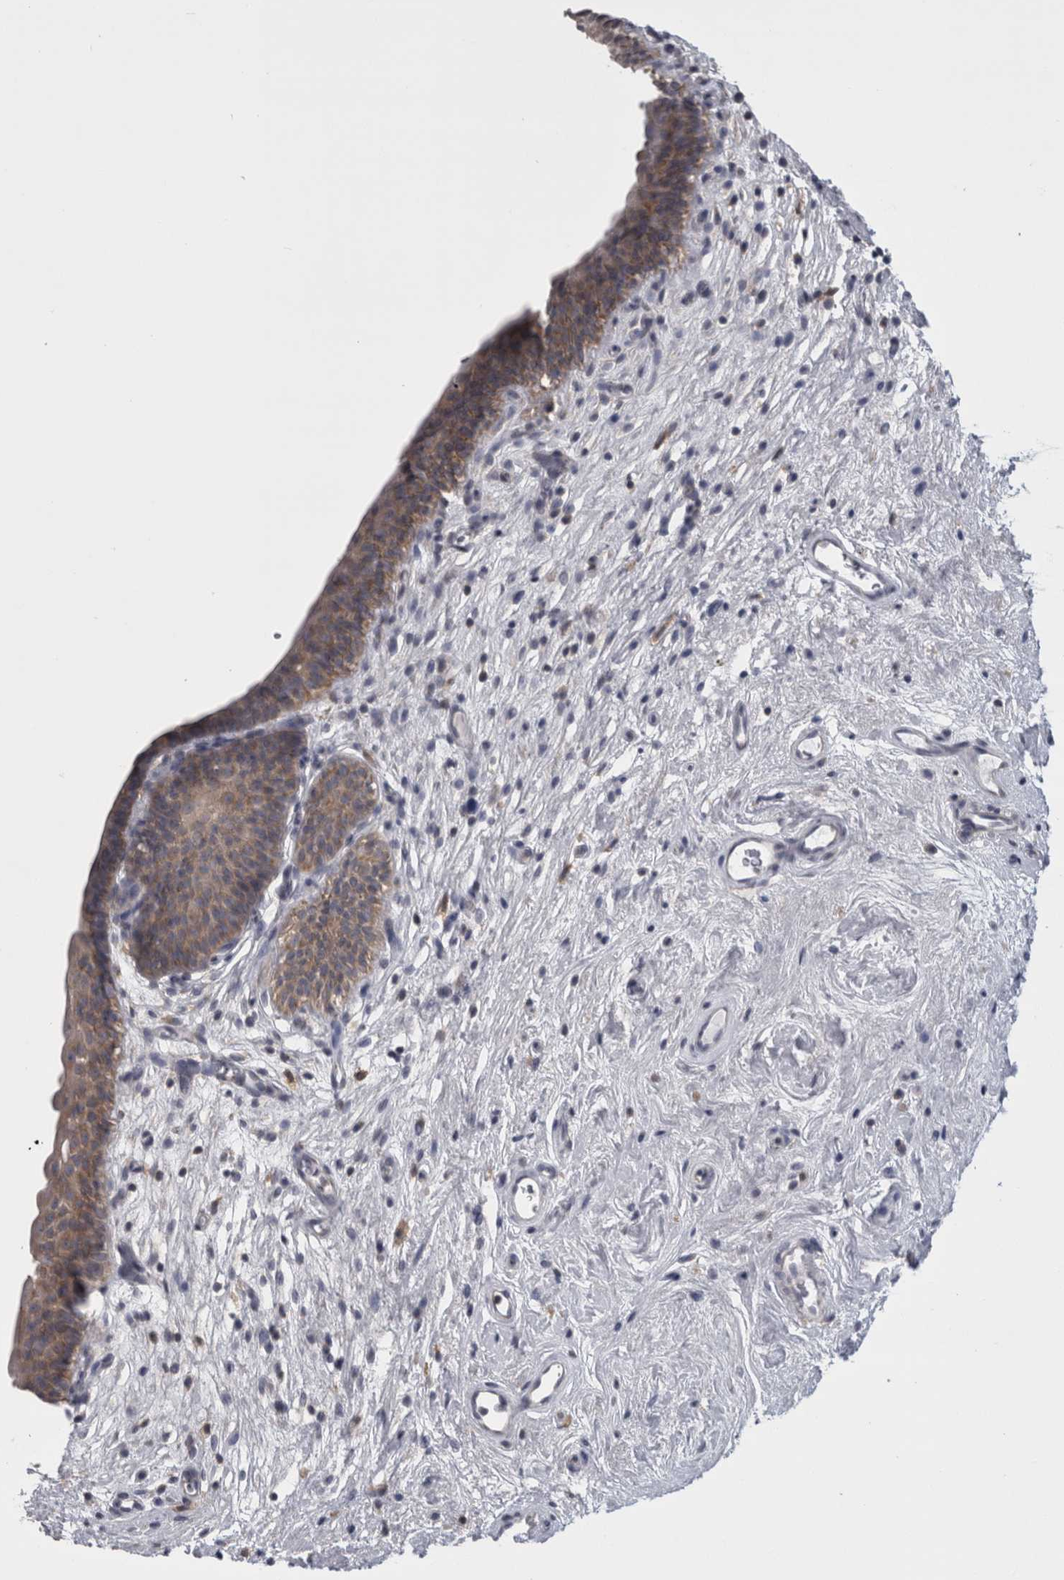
{"staining": {"intensity": "moderate", "quantity": ">75%", "location": "cytoplasmic/membranous"}, "tissue": "urinary bladder", "cell_type": "Urothelial cells", "image_type": "normal", "snomed": [{"axis": "morphology", "description": "Normal tissue, NOS"}, {"axis": "topography", "description": "Urinary bladder"}], "caption": "Human urinary bladder stained for a protein (brown) reveals moderate cytoplasmic/membranous positive positivity in about >75% of urothelial cells.", "gene": "PRRC2C", "patient": {"sex": "male", "age": 83}}